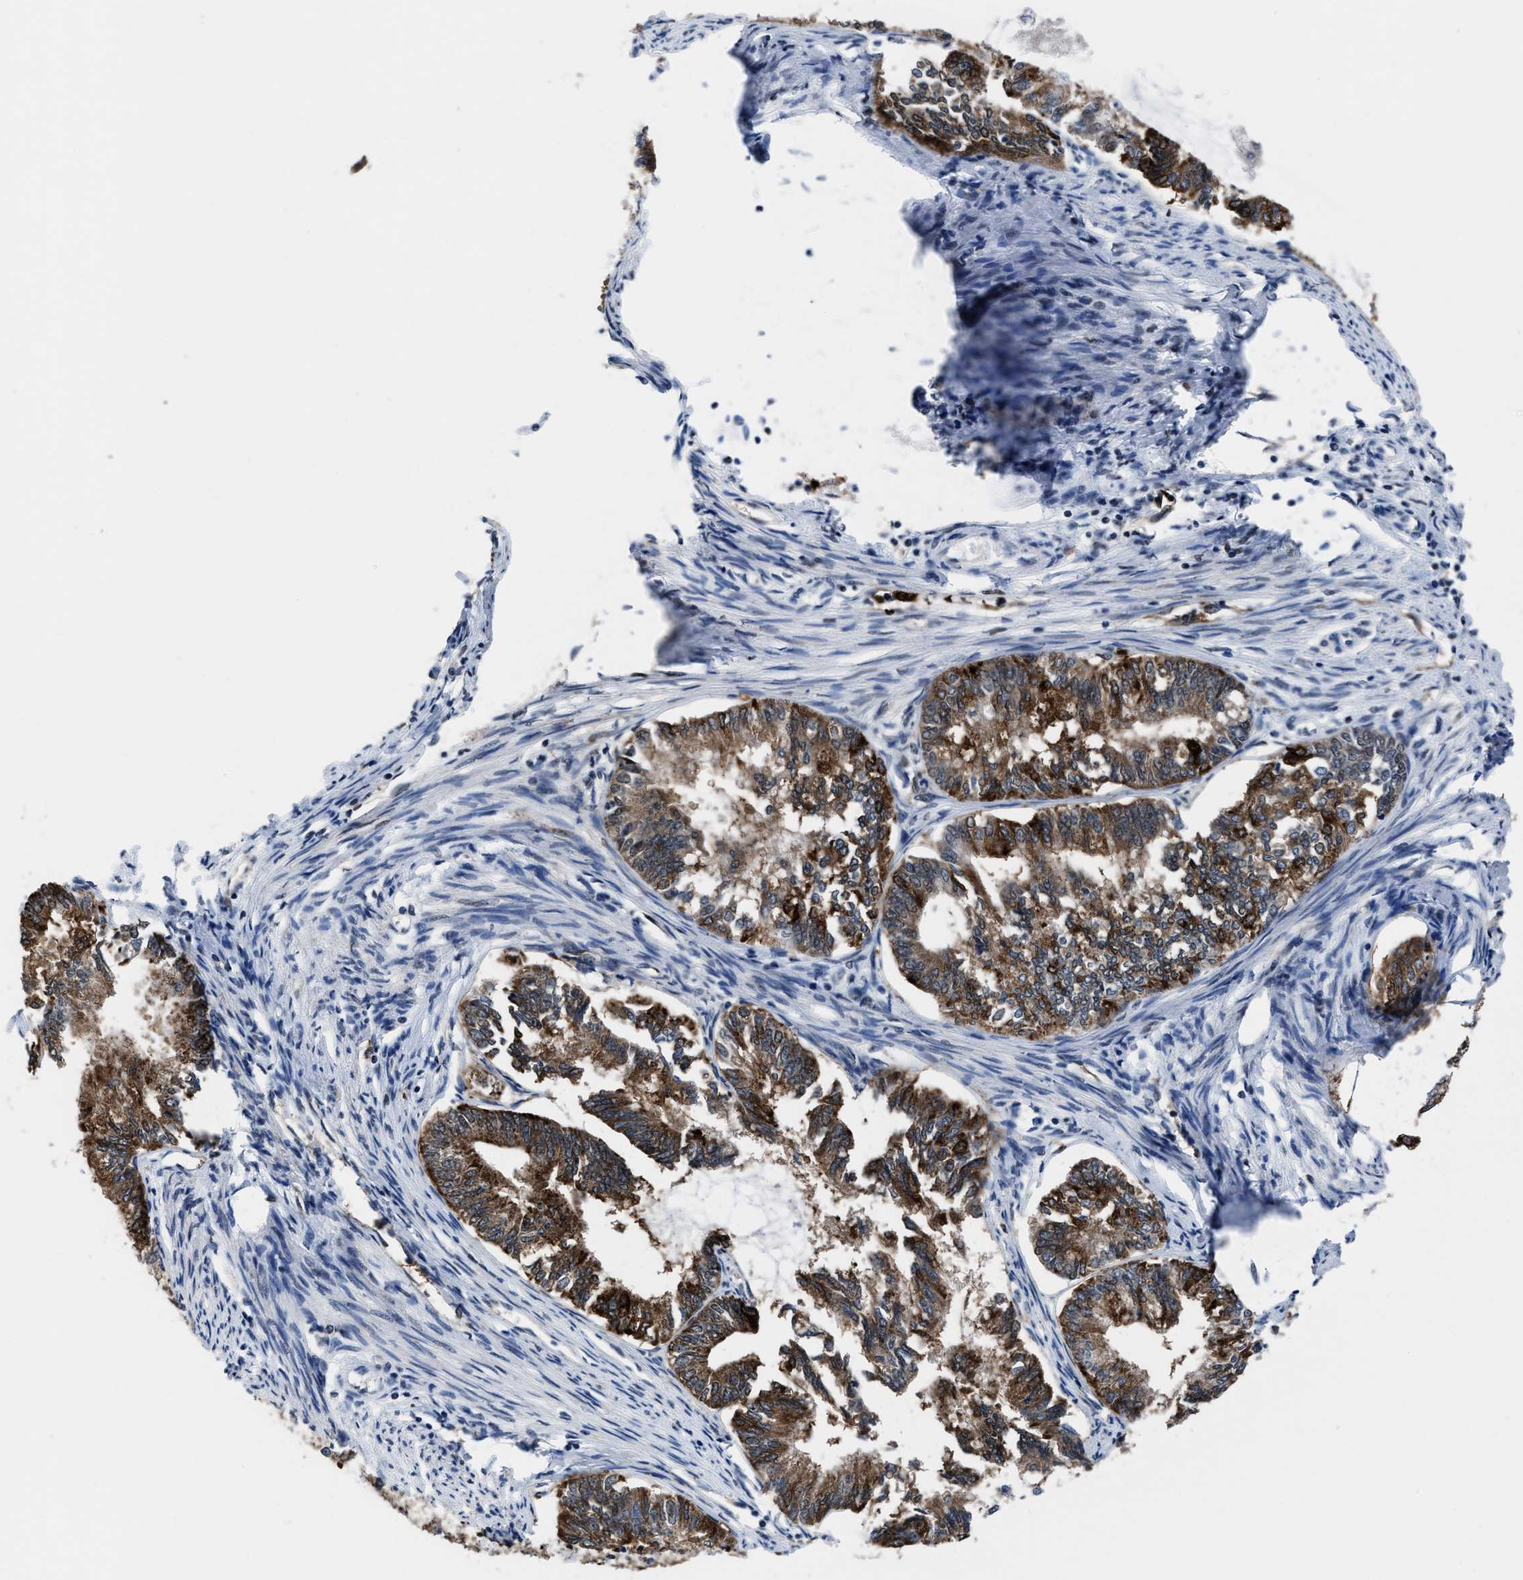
{"staining": {"intensity": "moderate", "quantity": ">75%", "location": "cytoplasmic/membranous"}, "tissue": "endometrial cancer", "cell_type": "Tumor cells", "image_type": "cancer", "snomed": [{"axis": "morphology", "description": "Adenocarcinoma, NOS"}, {"axis": "topography", "description": "Endometrium"}], "caption": "Immunohistochemical staining of human endometrial cancer (adenocarcinoma) reveals medium levels of moderate cytoplasmic/membranous expression in approximately >75% of tumor cells.", "gene": "MARCKSL1", "patient": {"sex": "female", "age": 86}}